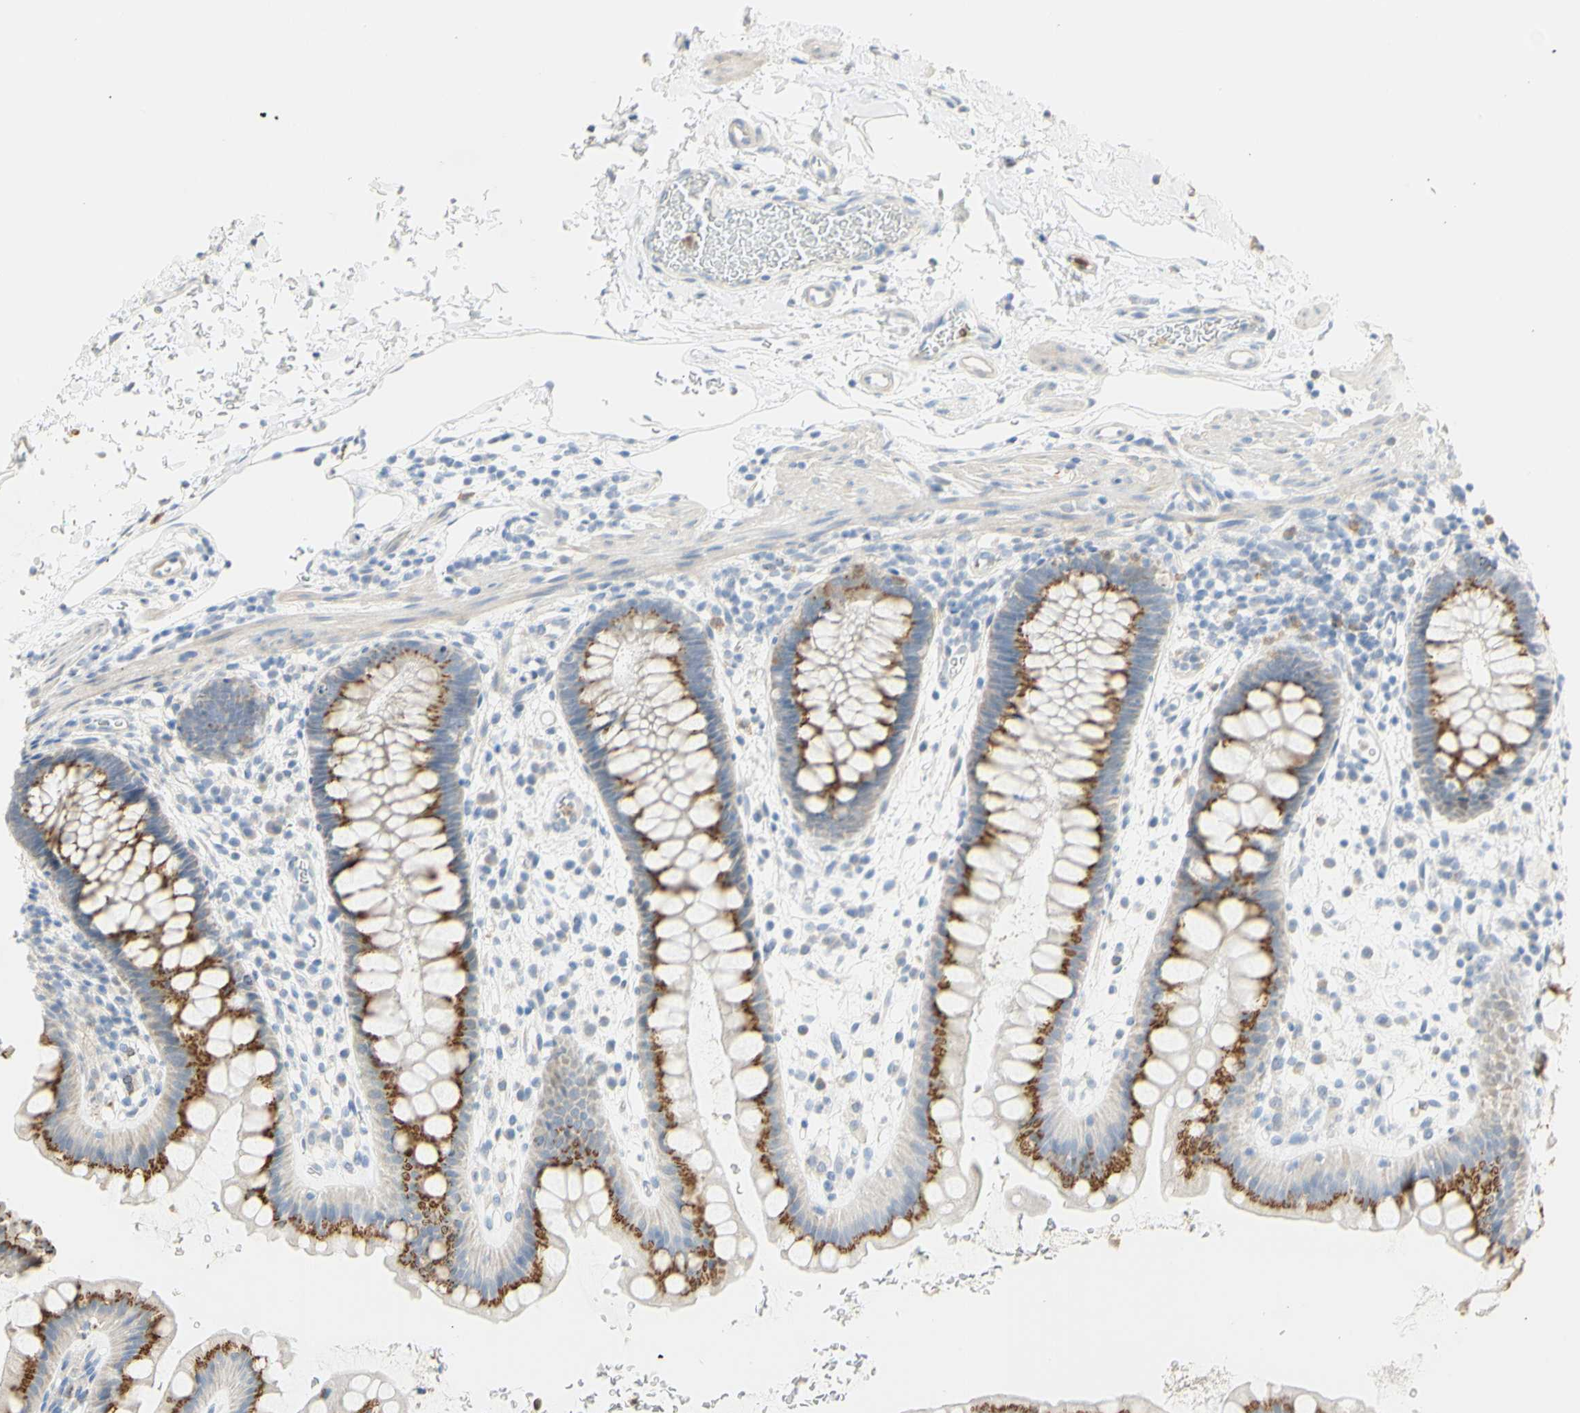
{"staining": {"intensity": "moderate", "quantity": ">75%", "location": "cytoplasmic/membranous"}, "tissue": "rectum", "cell_type": "Glandular cells", "image_type": "normal", "snomed": [{"axis": "morphology", "description": "Normal tissue, NOS"}, {"axis": "topography", "description": "Rectum"}], "caption": "Glandular cells reveal medium levels of moderate cytoplasmic/membranous expression in about >75% of cells in unremarkable human rectum.", "gene": "B4GALNT3", "patient": {"sex": "female", "age": 24}}